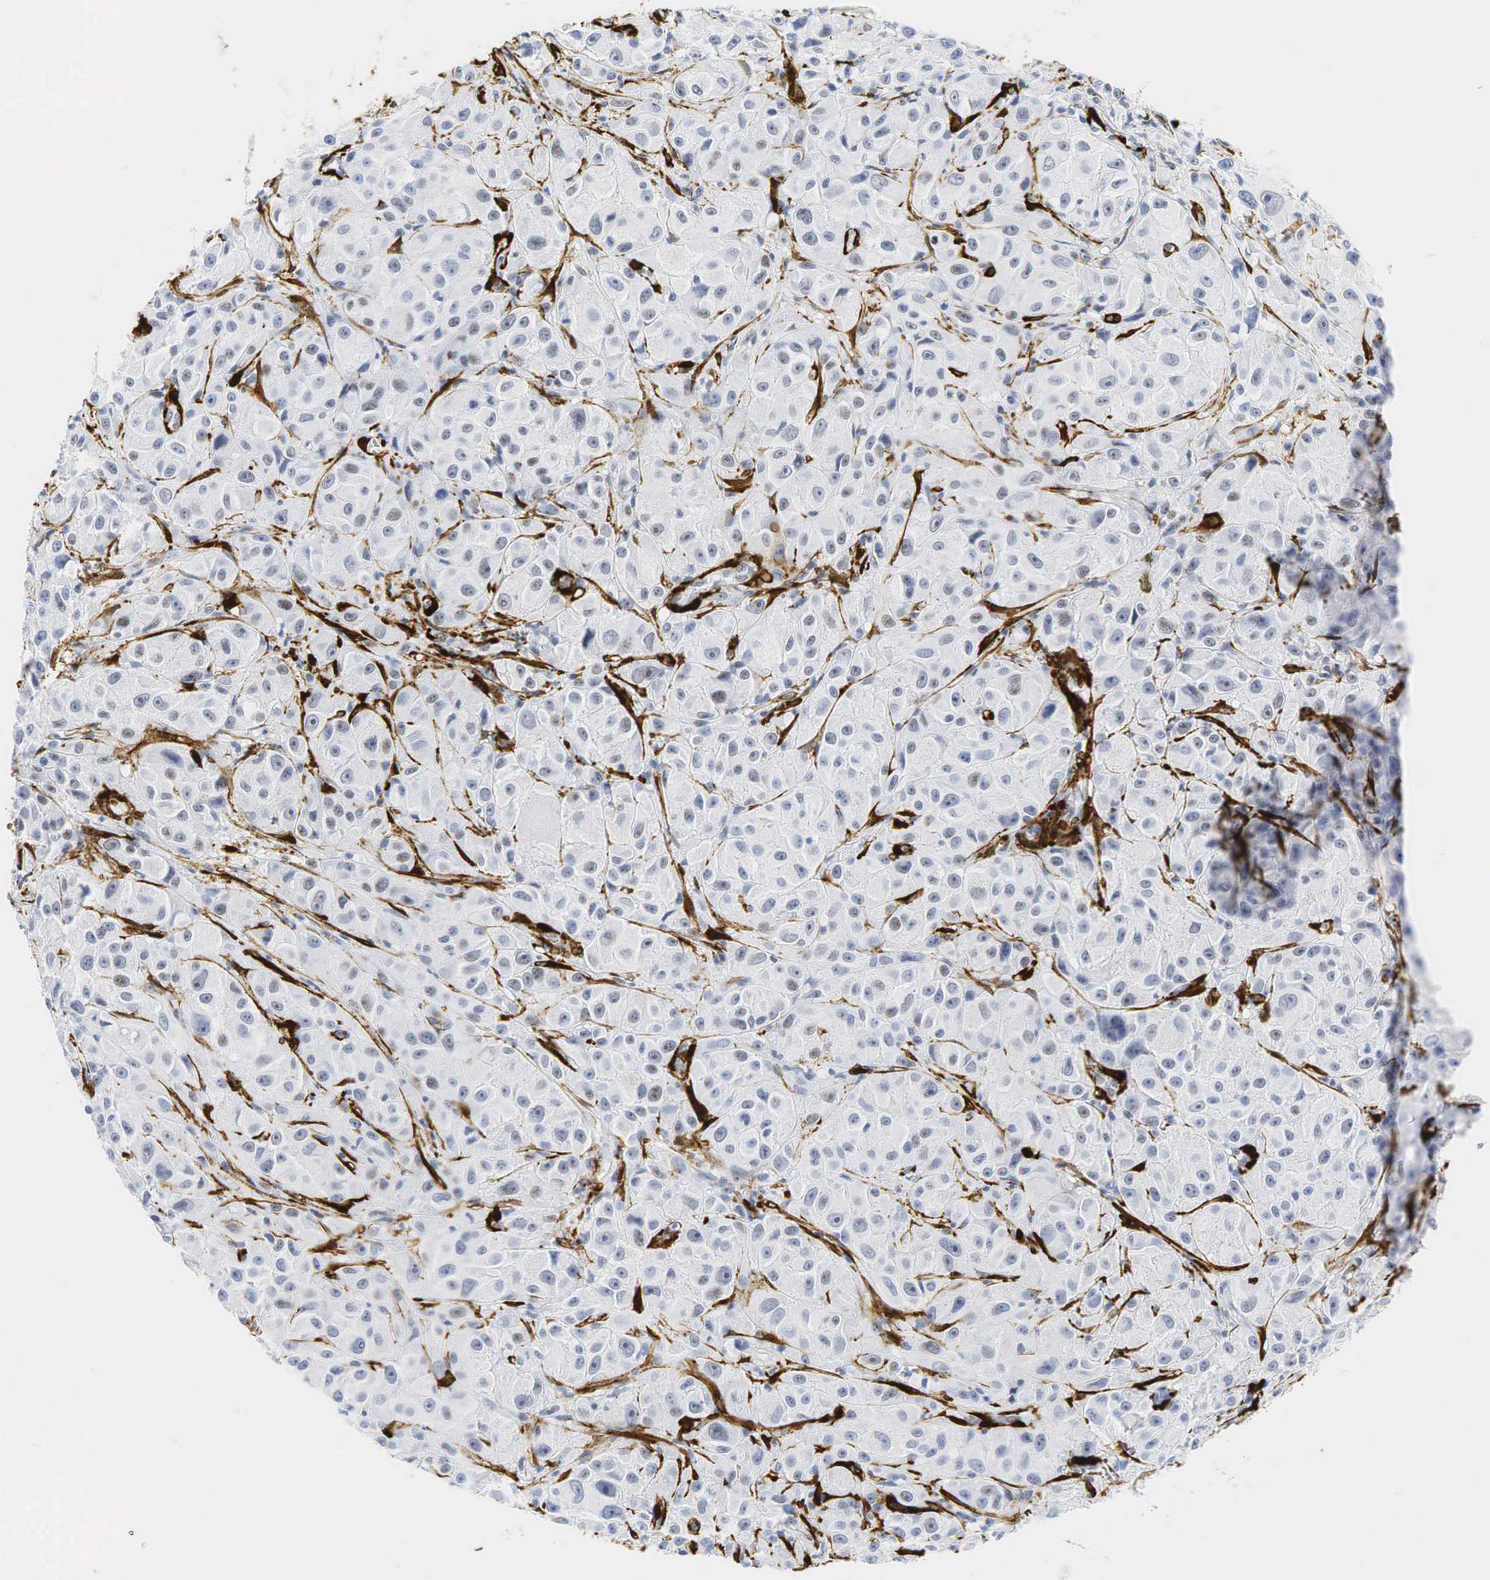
{"staining": {"intensity": "weak", "quantity": "25%-75%", "location": "nuclear"}, "tissue": "melanoma", "cell_type": "Tumor cells", "image_type": "cancer", "snomed": [{"axis": "morphology", "description": "Malignant melanoma, NOS"}, {"axis": "topography", "description": "Skin"}], "caption": "A high-resolution micrograph shows IHC staining of malignant melanoma, which reveals weak nuclear staining in about 25%-75% of tumor cells.", "gene": "ACTA2", "patient": {"sex": "male", "age": 70}}